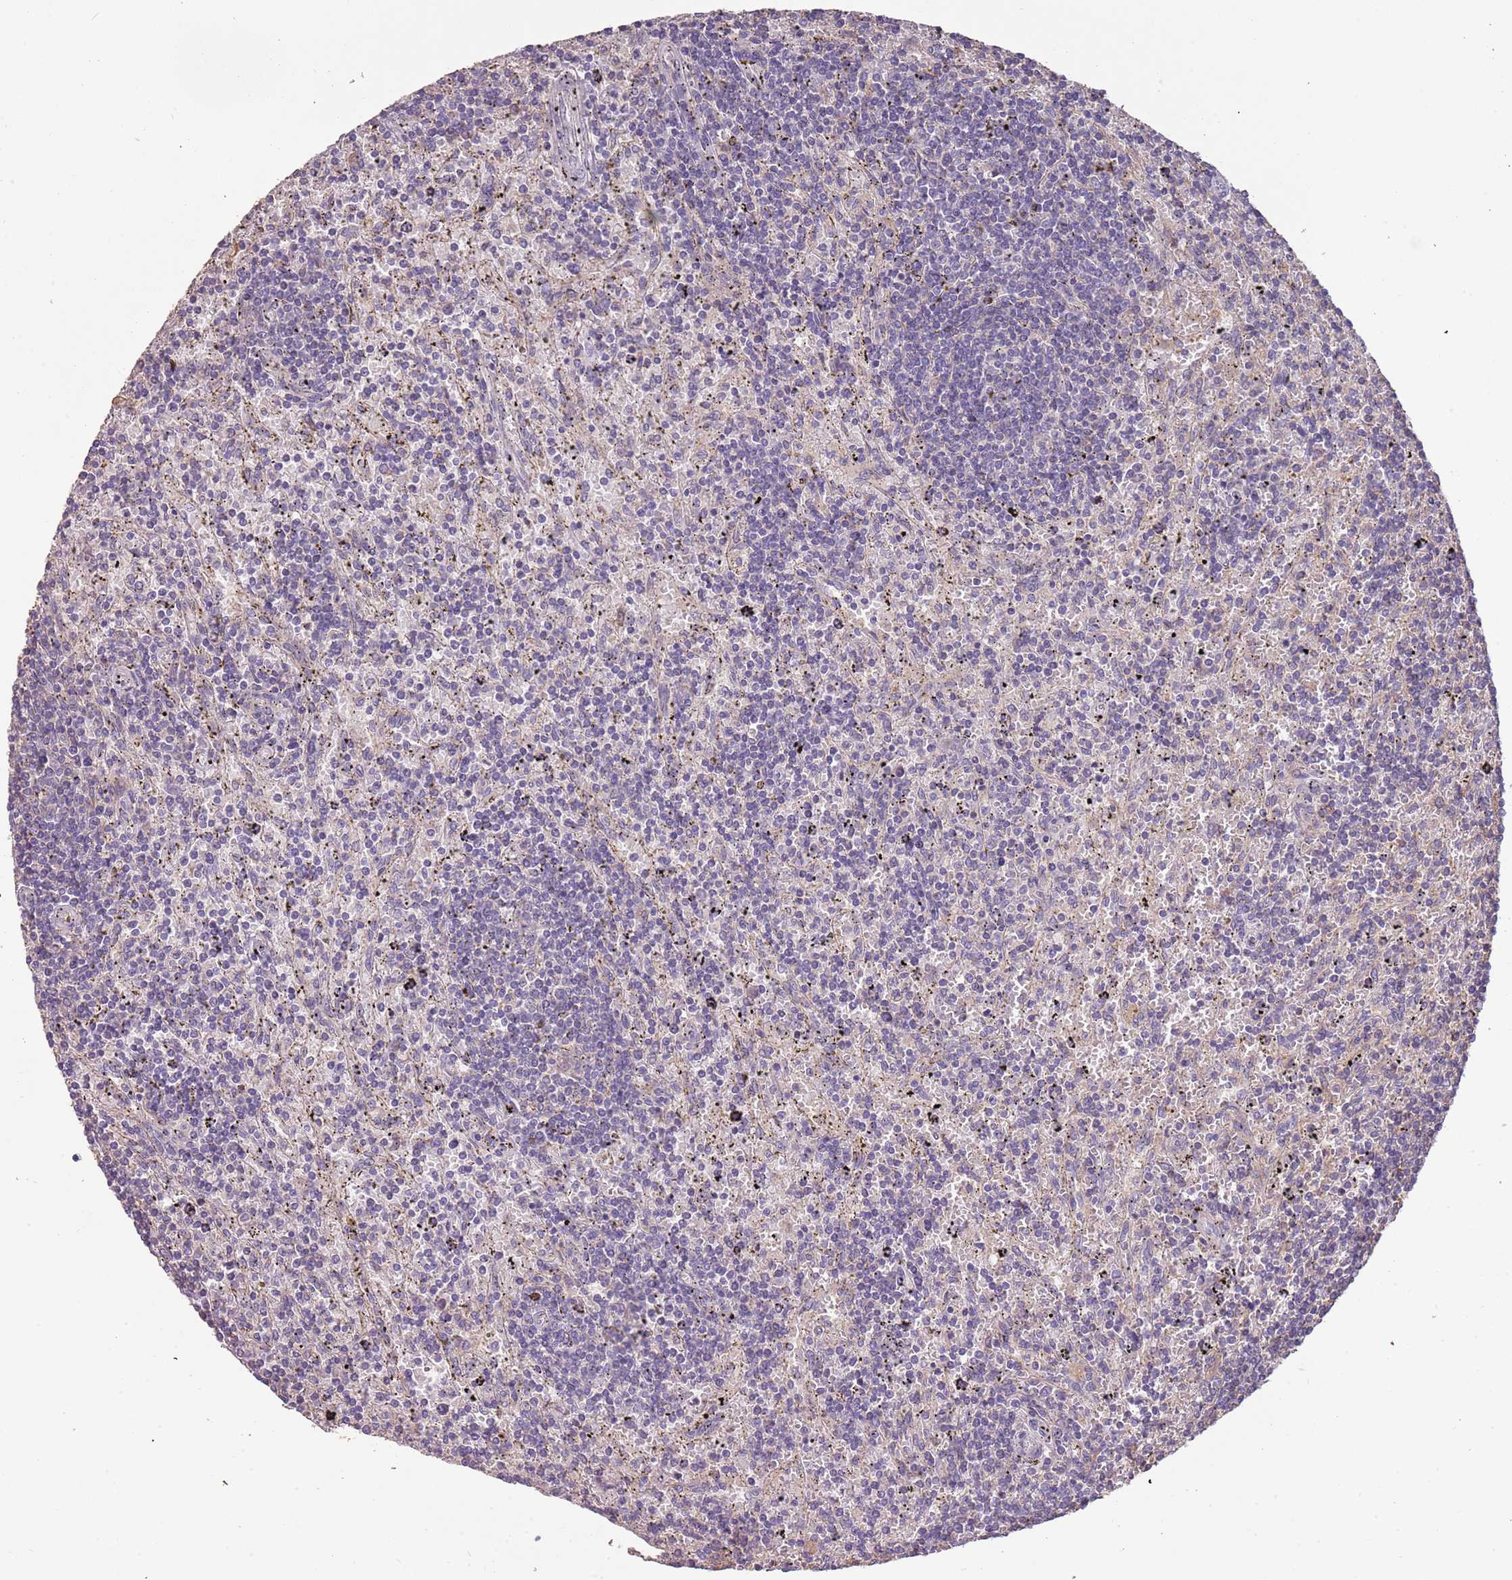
{"staining": {"intensity": "negative", "quantity": "none", "location": "none"}, "tissue": "lymphoma", "cell_type": "Tumor cells", "image_type": "cancer", "snomed": [{"axis": "morphology", "description": "Malignant lymphoma, non-Hodgkin's type, Low grade"}, {"axis": "topography", "description": "Spleen"}], "caption": "Photomicrograph shows no protein positivity in tumor cells of low-grade malignant lymphoma, non-Hodgkin's type tissue. (IHC, brightfield microscopy, high magnification).", "gene": "FECH", "patient": {"sex": "male", "age": 76}}